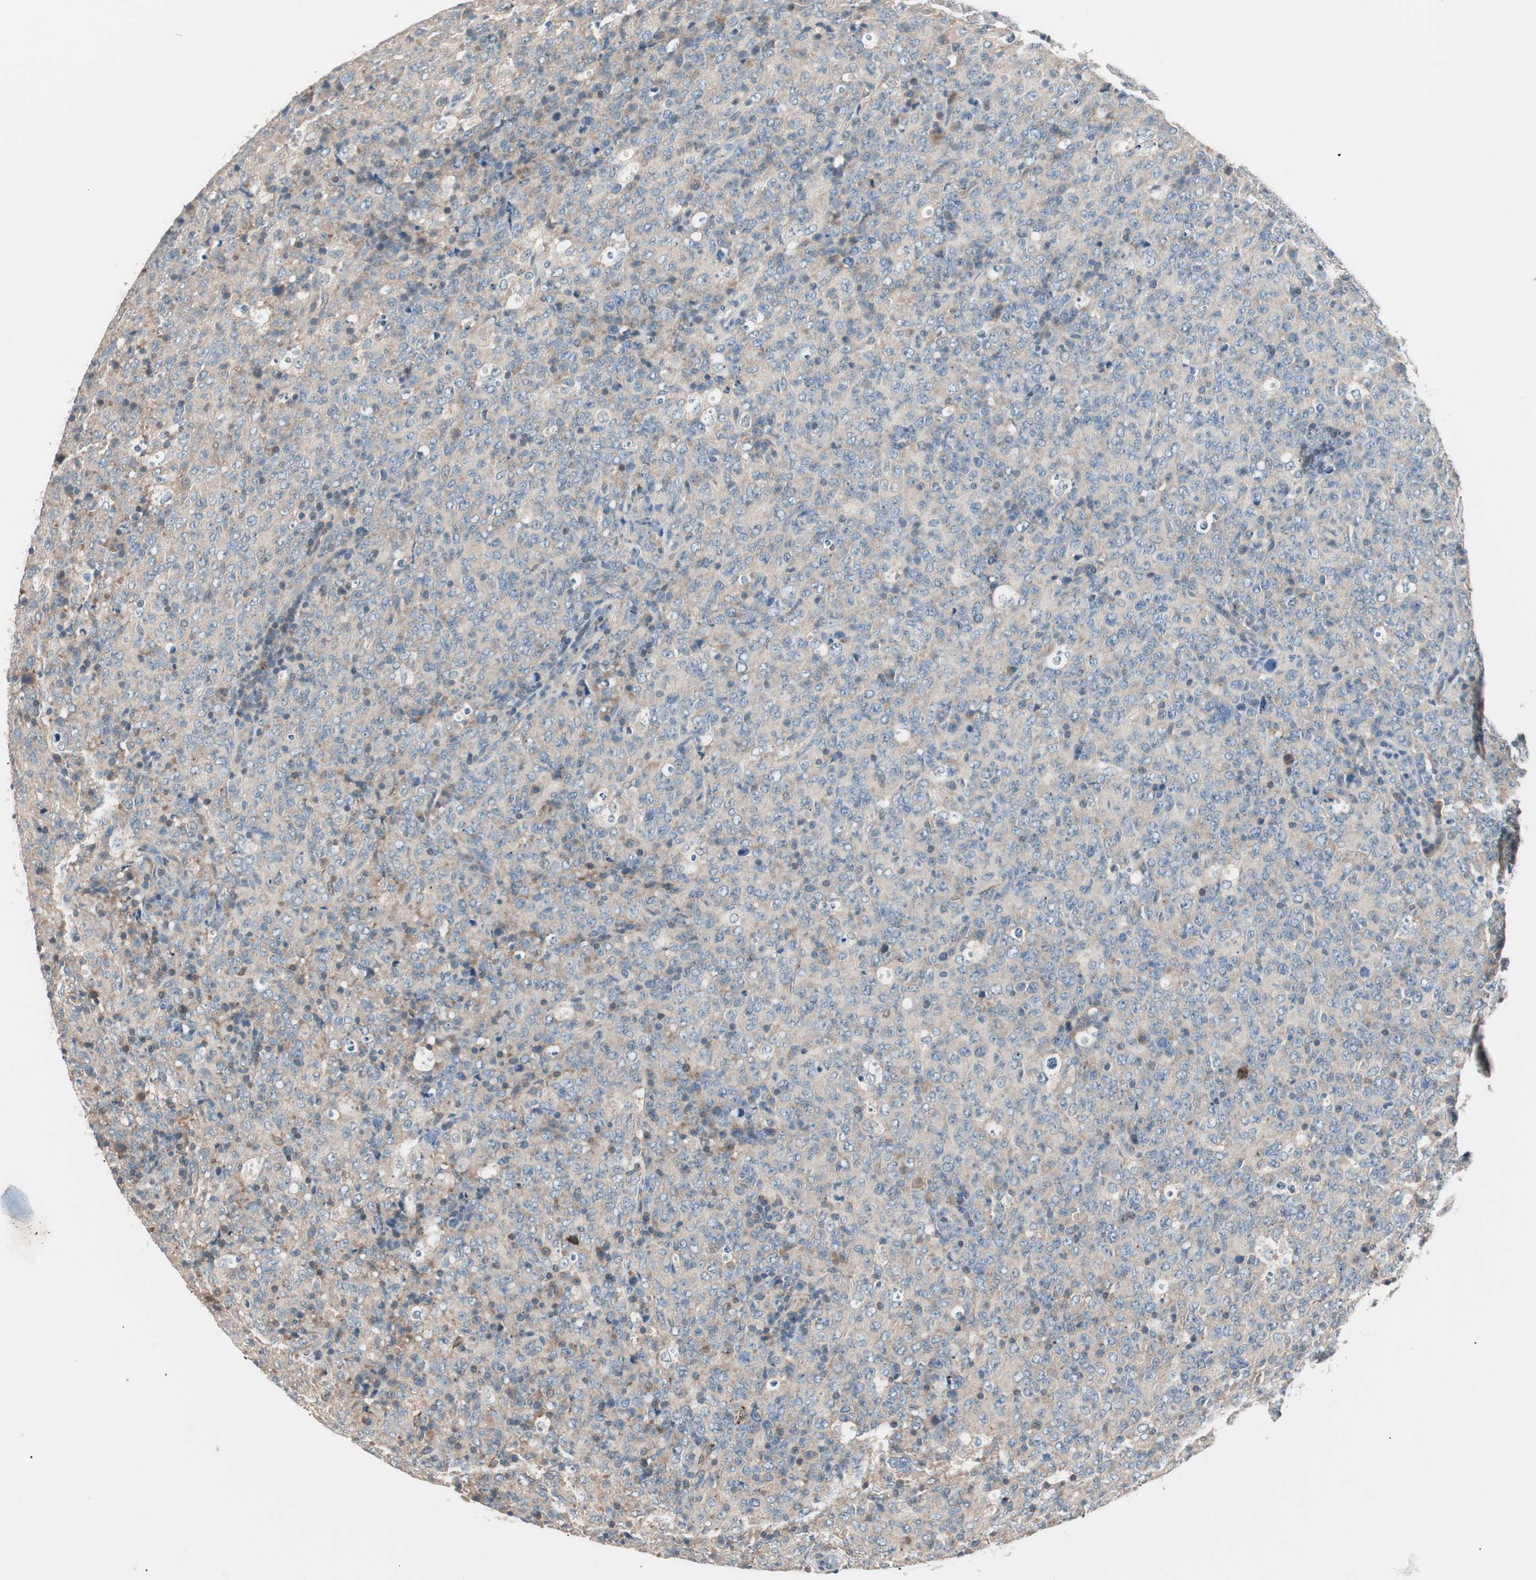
{"staining": {"intensity": "weak", "quantity": "<25%", "location": "cytoplasmic/membranous"}, "tissue": "lymphoma", "cell_type": "Tumor cells", "image_type": "cancer", "snomed": [{"axis": "morphology", "description": "Malignant lymphoma, non-Hodgkin's type, High grade"}, {"axis": "topography", "description": "Tonsil"}], "caption": "Lymphoma was stained to show a protein in brown. There is no significant expression in tumor cells.", "gene": "RAD54B", "patient": {"sex": "female", "age": 36}}